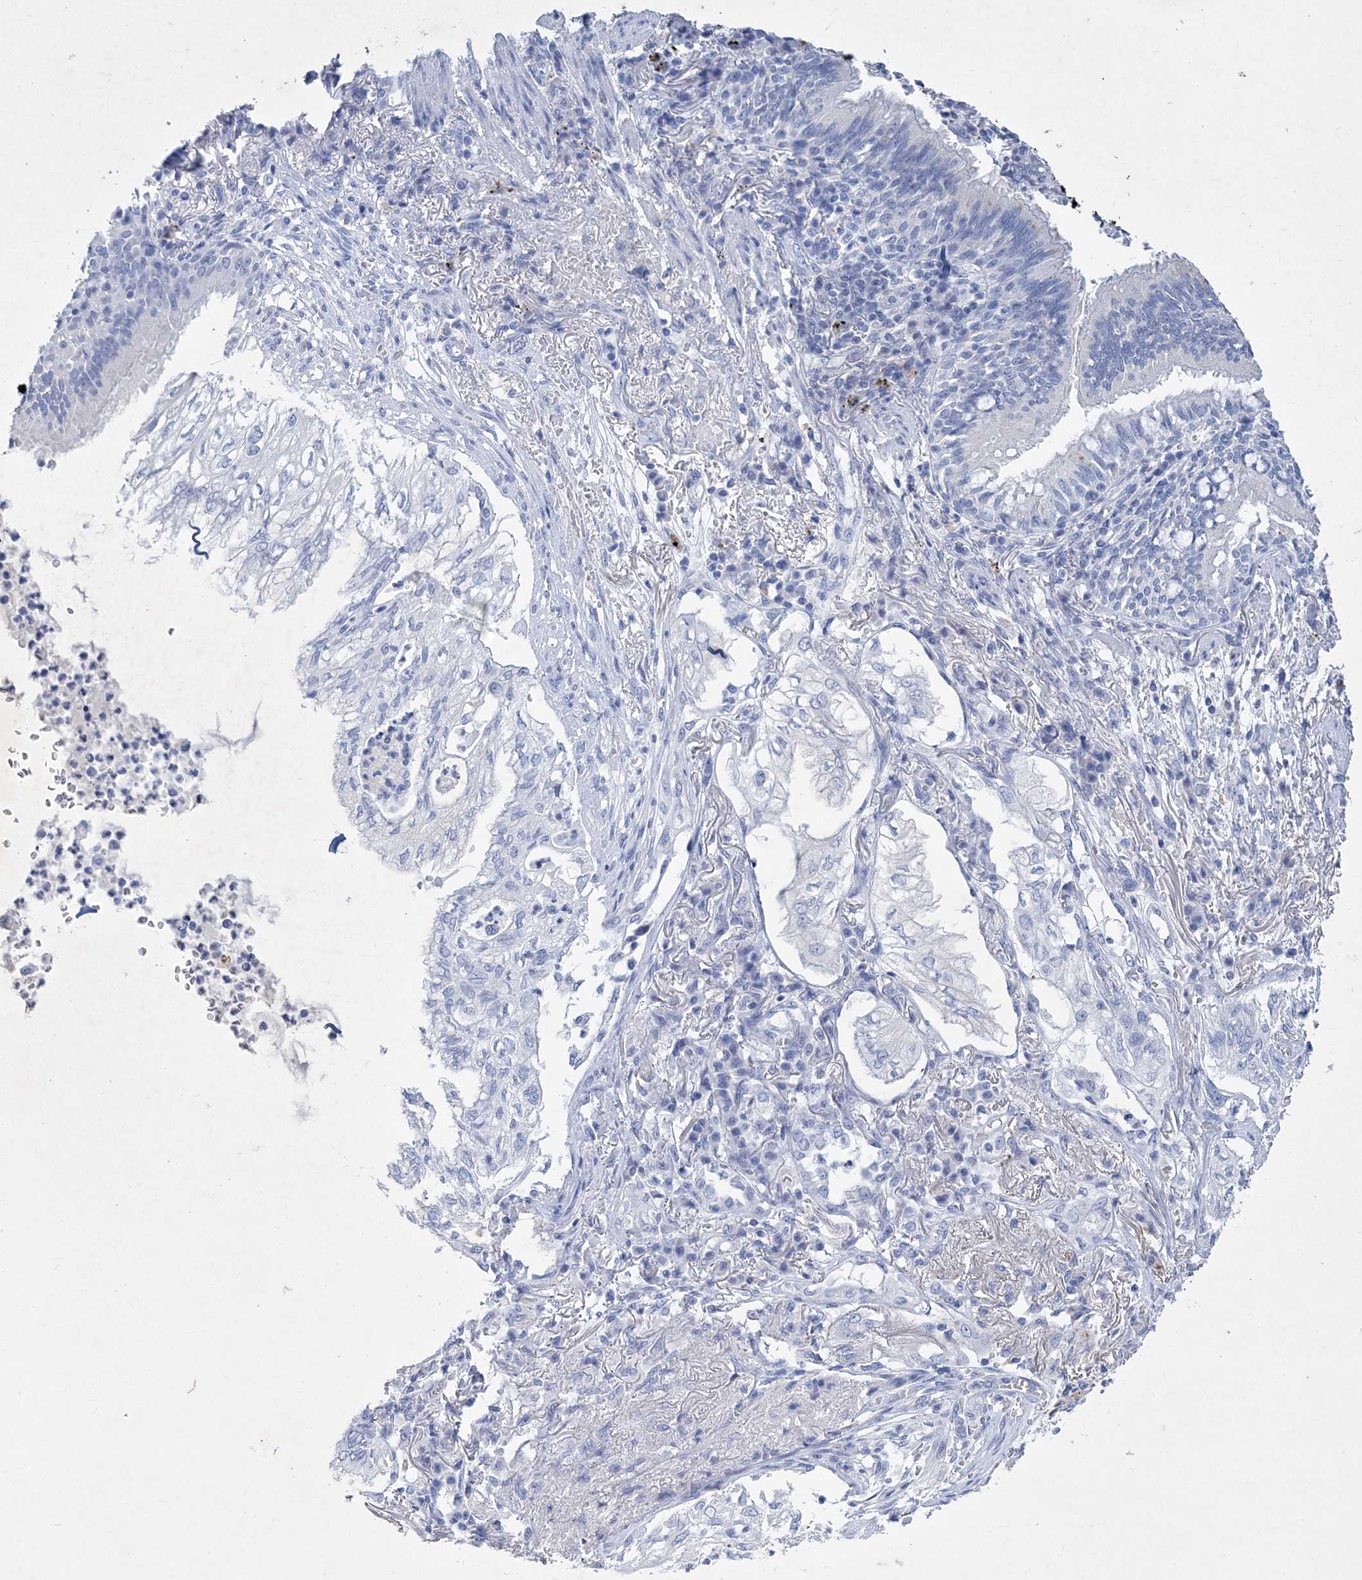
{"staining": {"intensity": "negative", "quantity": "none", "location": "none"}, "tissue": "lung cancer", "cell_type": "Tumor cells", "image_type": "cancer", "snomed": [{"axis": "morphology", "description": "Adenocarcinoma, NOS"}, {"axis": "topography", "description": "Lung"}], "caption": "This is a image of IHC staining of adenocarcinoma (lung), which shows no staining in tumor cells.", "gene": "COPS8", "patient": {"sex": "female", "age": 70}}